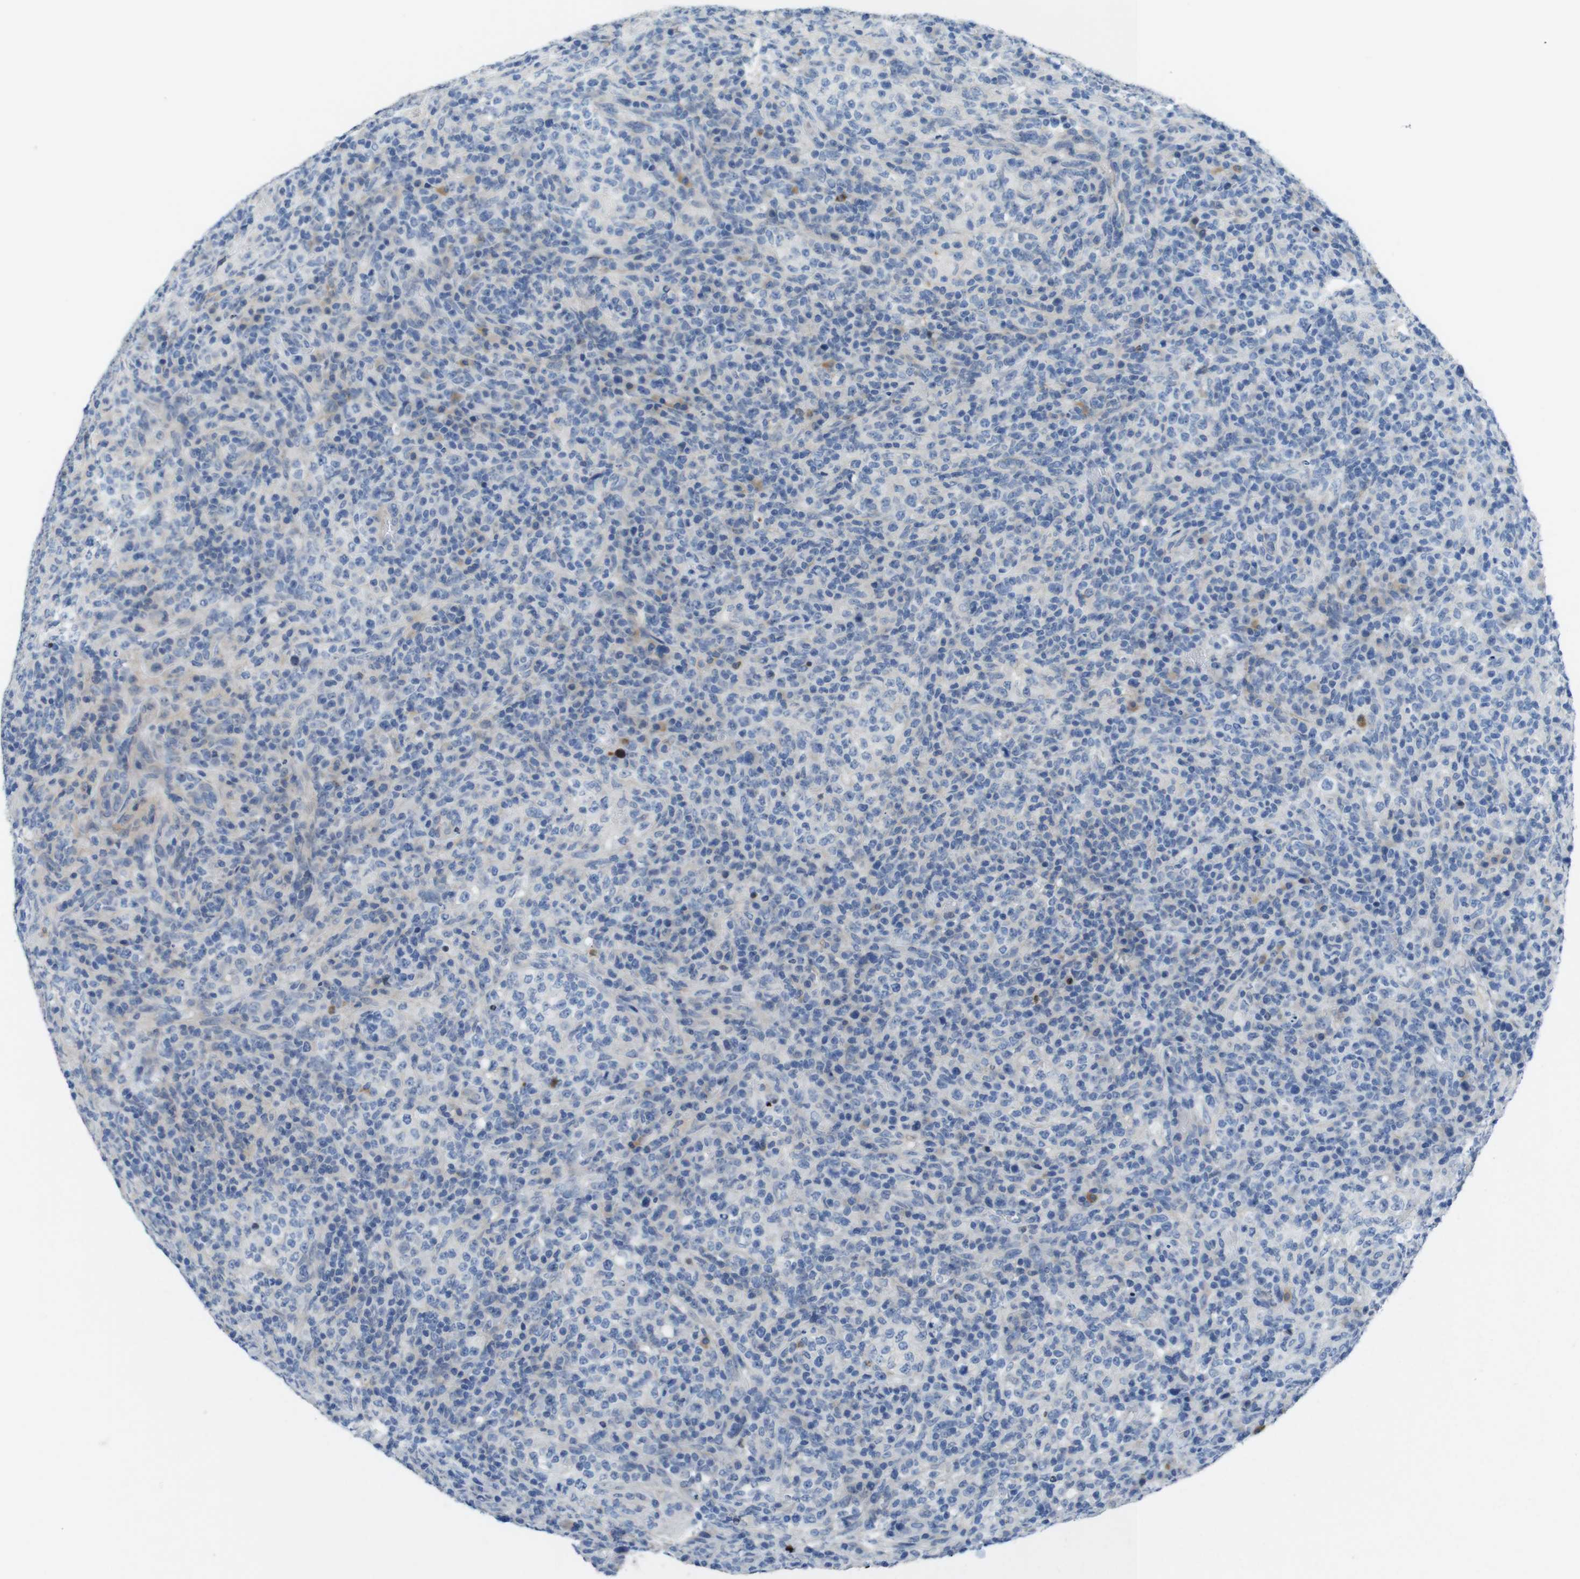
{"staining": {"intensity": "negative", "quantity": "none", "location": "none"}, "tissue": "lymphoma", "cell_type": "Tumor cells", "image_type": "cancer", "snomed": [{"axis": "morphology", "description": "Malignant lymphoma, non-Hodgkin's type, High grade"}, {"axis": "topography", "description": "Lymph node"}], "caption": "IHC photomicrograph of neoplastic tissue: lymphoma stained with DAB demonstrates no significant protein positivity in tumor cells.", "gene": "TJP3", "patient": {"sex": "female", "age": 76}}